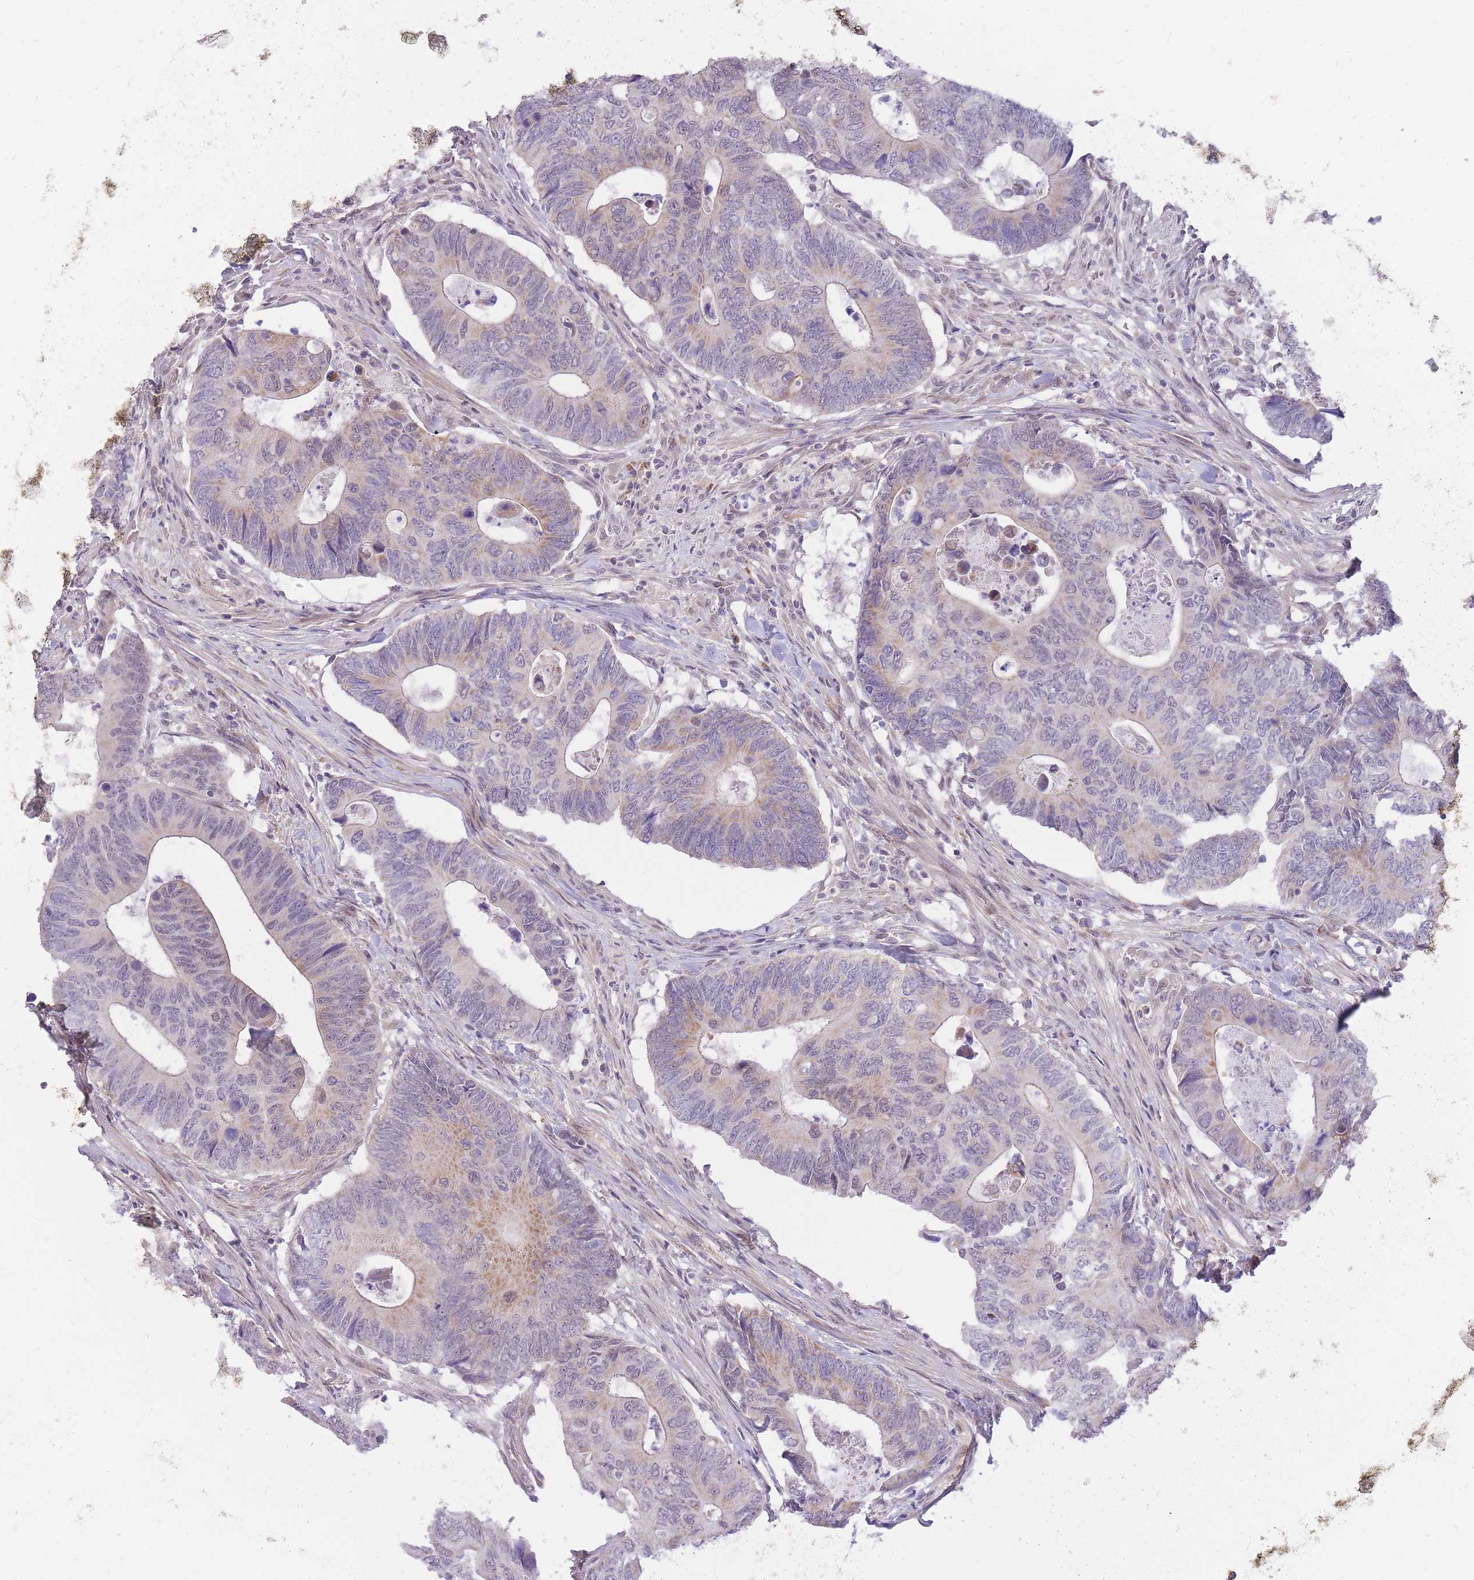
{"staining": {"intensity": "moderate", "quantity": "25%-75%", "location": "cytoplasmic/membranous"}, "tissue": "colorectal cancer", "cell_type": "Tumor cells", "image_type": "cancer", "snomed": [{"axis": "morphology", "description": "Adenocarcinoma, NOS"}, {"axis": "topography", "description": "Colon"}], "caption": "Approximately 25%-75% of tumor cells in colorectal cancer (adenocarcinoma) demonstrate moderate cytoplasmic/membranous protein staining as visualized by brown immunohistochemical staining.", "gene": "MINDY2", "patient": {"sex": "male", "age": 87}}